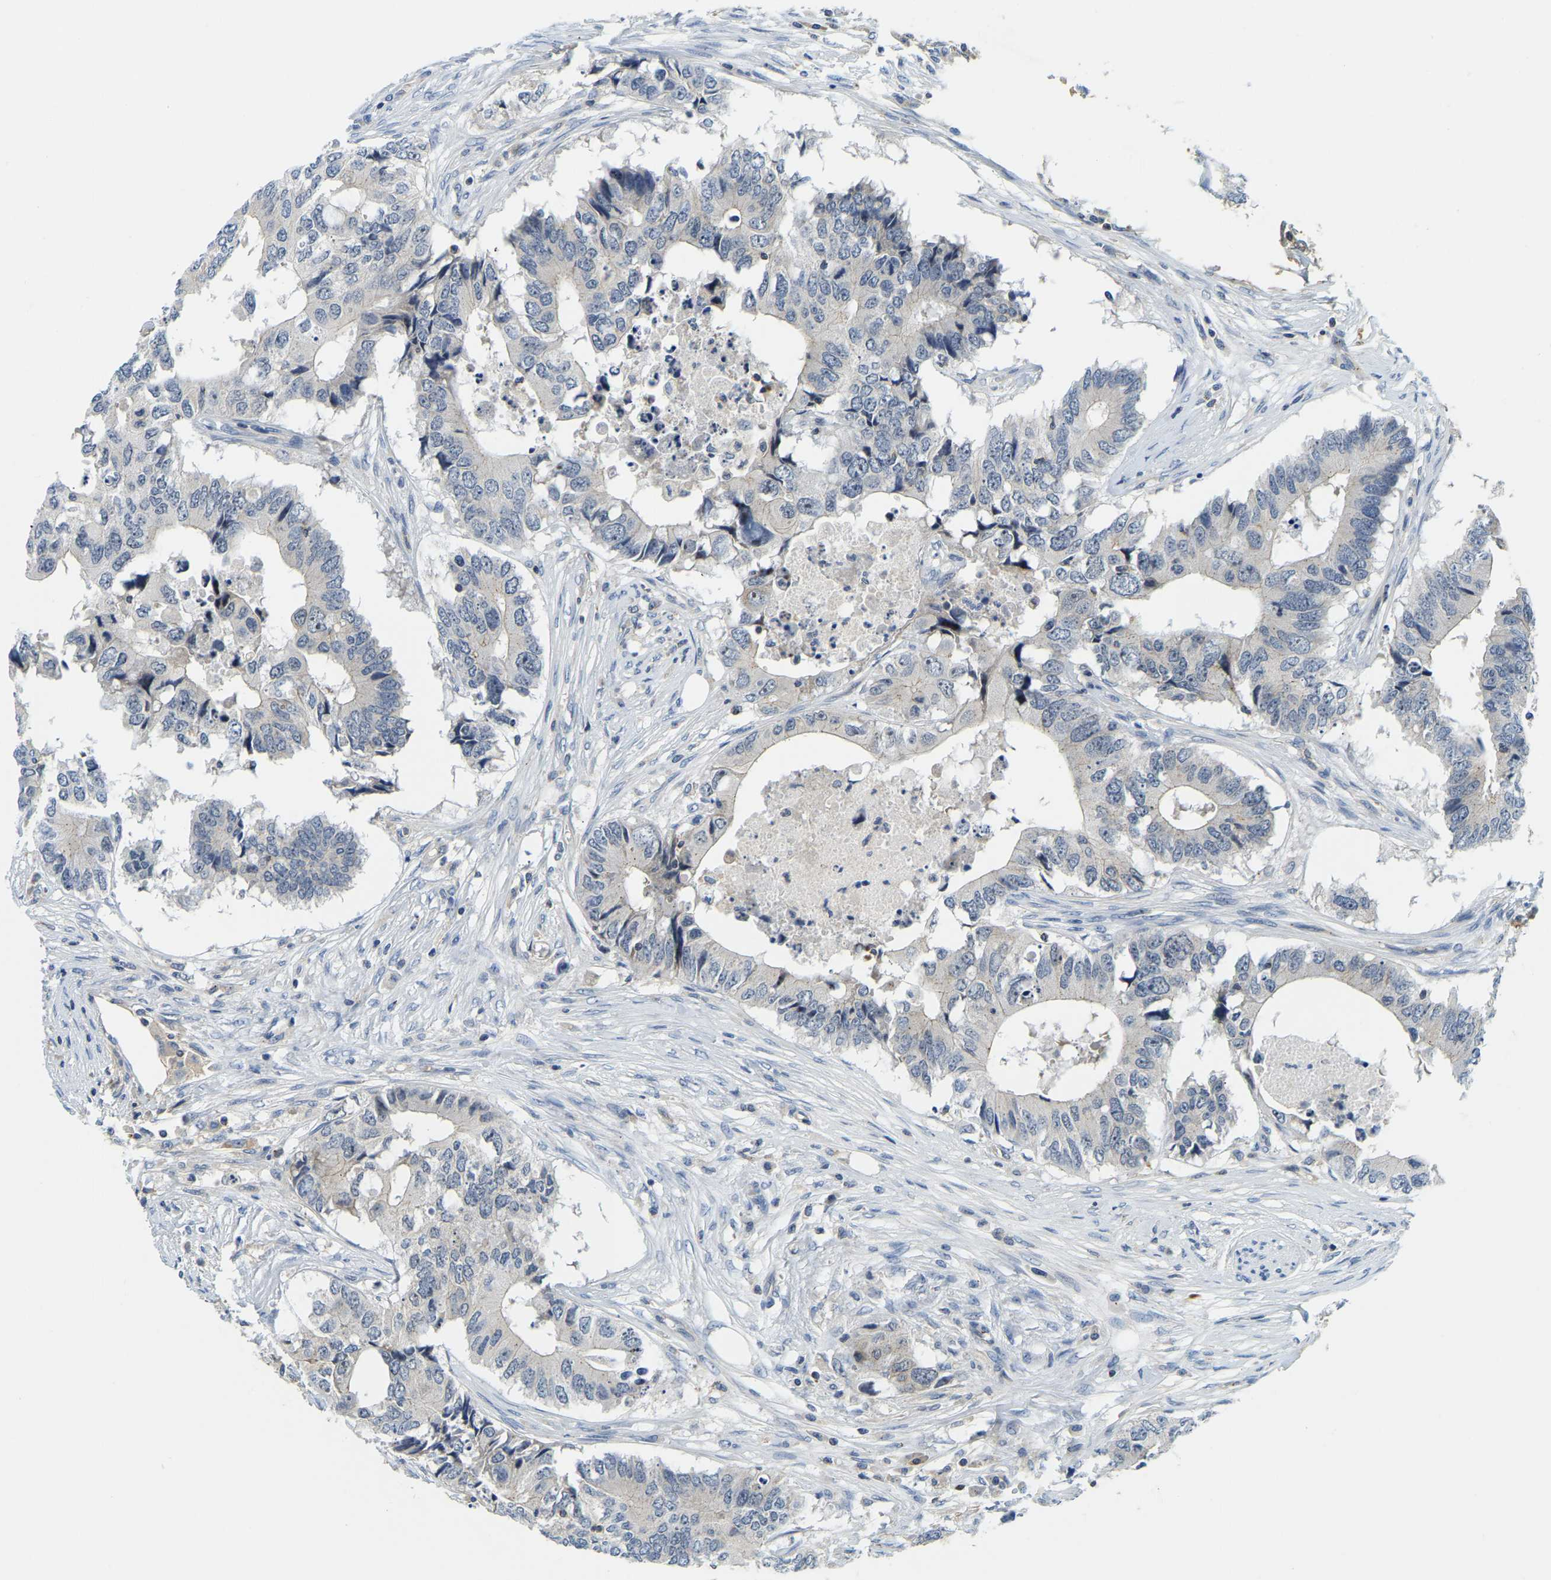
{"staining": {"intensity": "negative", "quantity": "none", "location": "none"}, "tissue": "colorectal cancer", "cell_type": "Tumor cells", "image_type": "cancer", "snomed": [{"axis": "morphology", "description": "Adenocarcinoma, NOS"}, {"axis": "topography", "description": "Colon"}], "caption": "Tumor cells are negative for brown protein staining in colorectal cancer (adenocarcinoma). (DAB (3,3'-diaminobenzidine) IHC visualized using brightfield microscopy, high magnification).", "gene": "RRP1", "patient": {"sex": "male", "age": 71}}